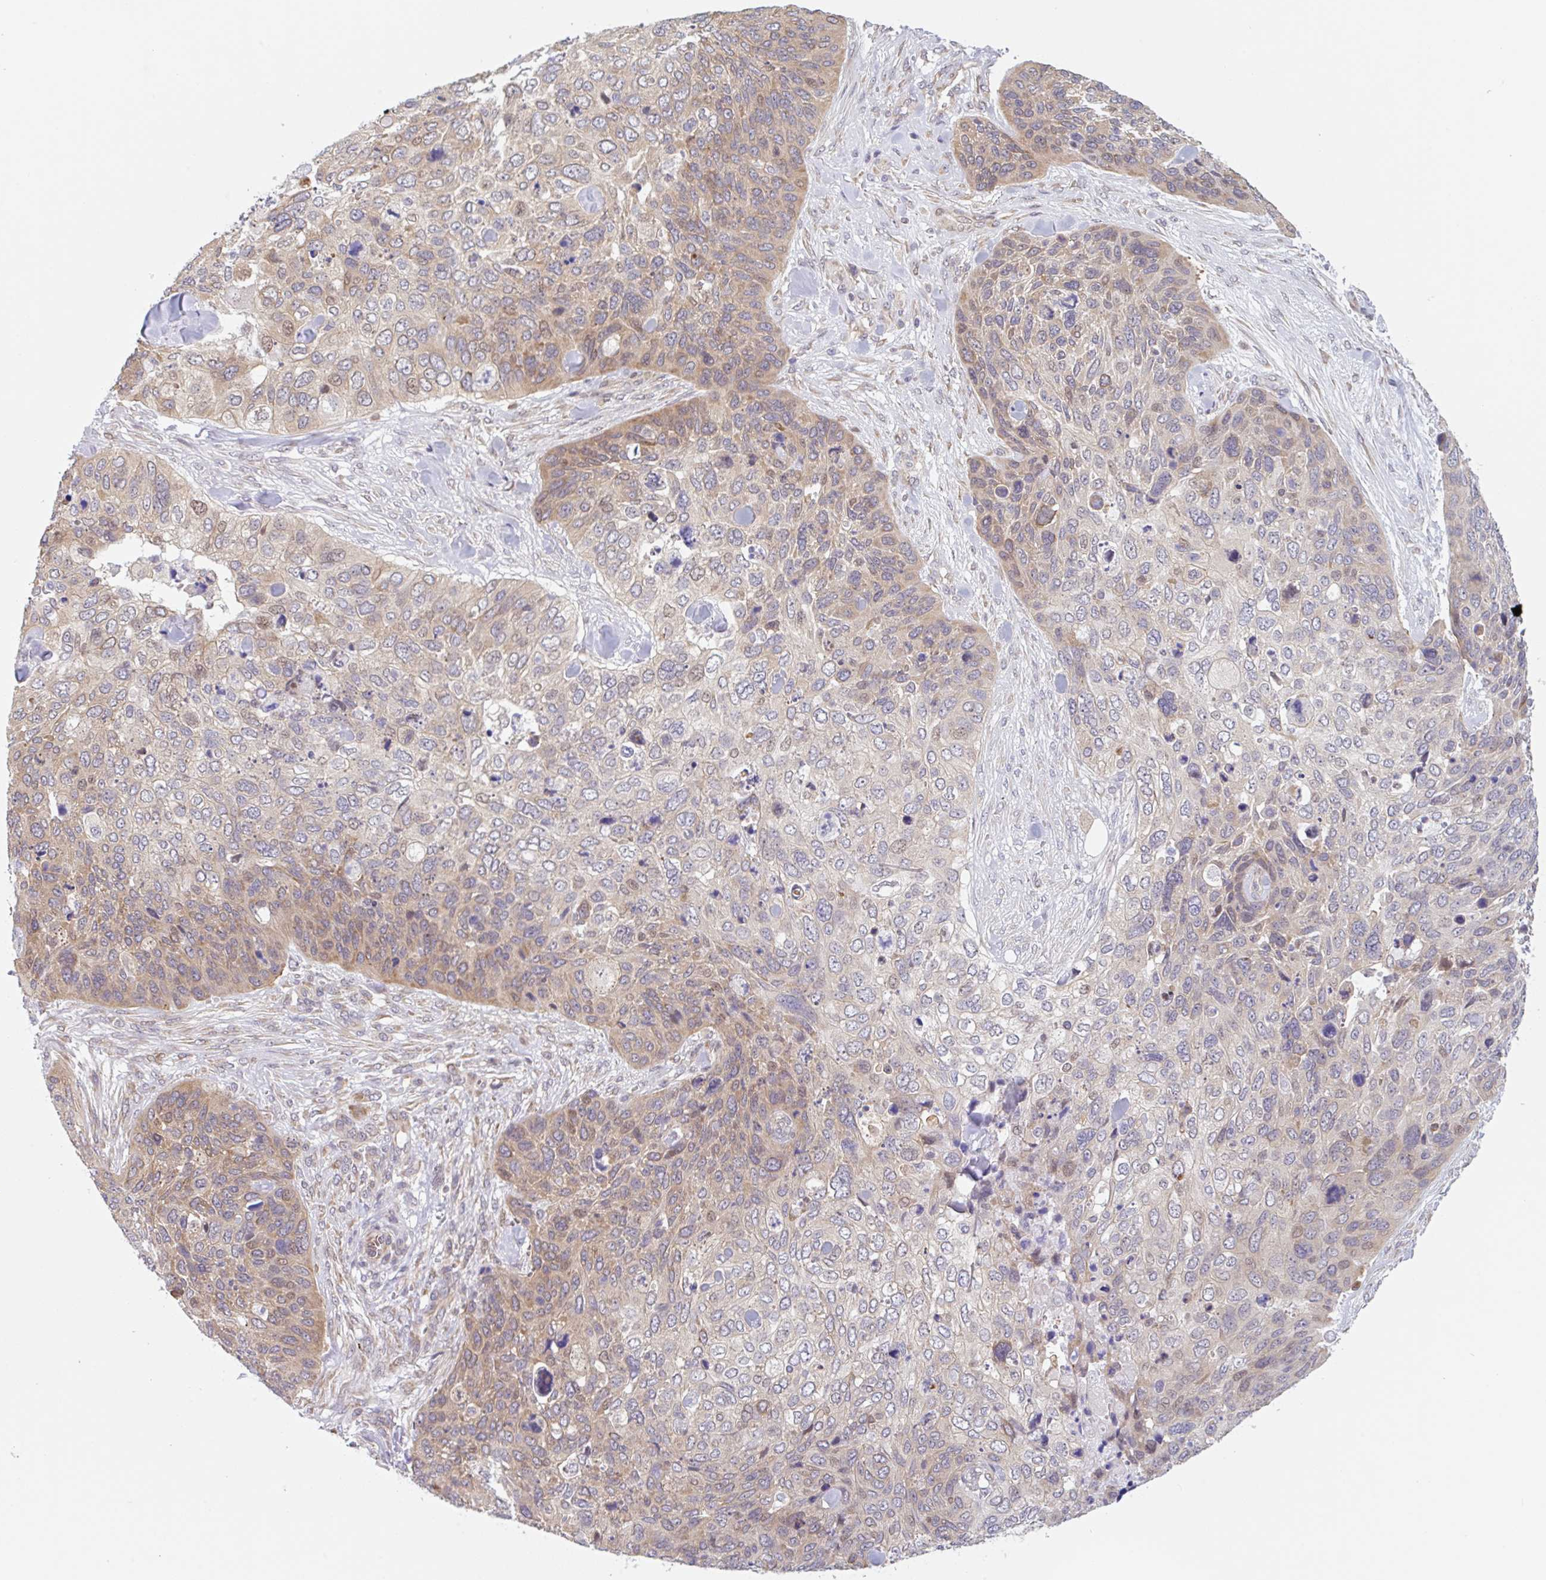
{"staining": {"intensity": "weak", "quantity": "25%-75%", "location": "cytoplasmic/membranous"}, "tissue": "skin cancer", "cell_type": "Tumor cells", "image_type": "cancer", "snomed": [{"axis": "morphology", "description": "Basal cell carcinoma"}, {"axis": "topography", "description": "Skin"}], "caption": "Brown immunohistochemical staining in basal cell carcinoma (skin) shows weak cytoplasmic/membranous staining in about 25%-75% of tumor cells. The staining was performed using DAB to visualize the protein expression in brown, while the nuclei were stained in blue with hematoxylin (Magnification: 20x).", "gene": "TBPL2", "patient": {"sex": "female", "age": 74}}